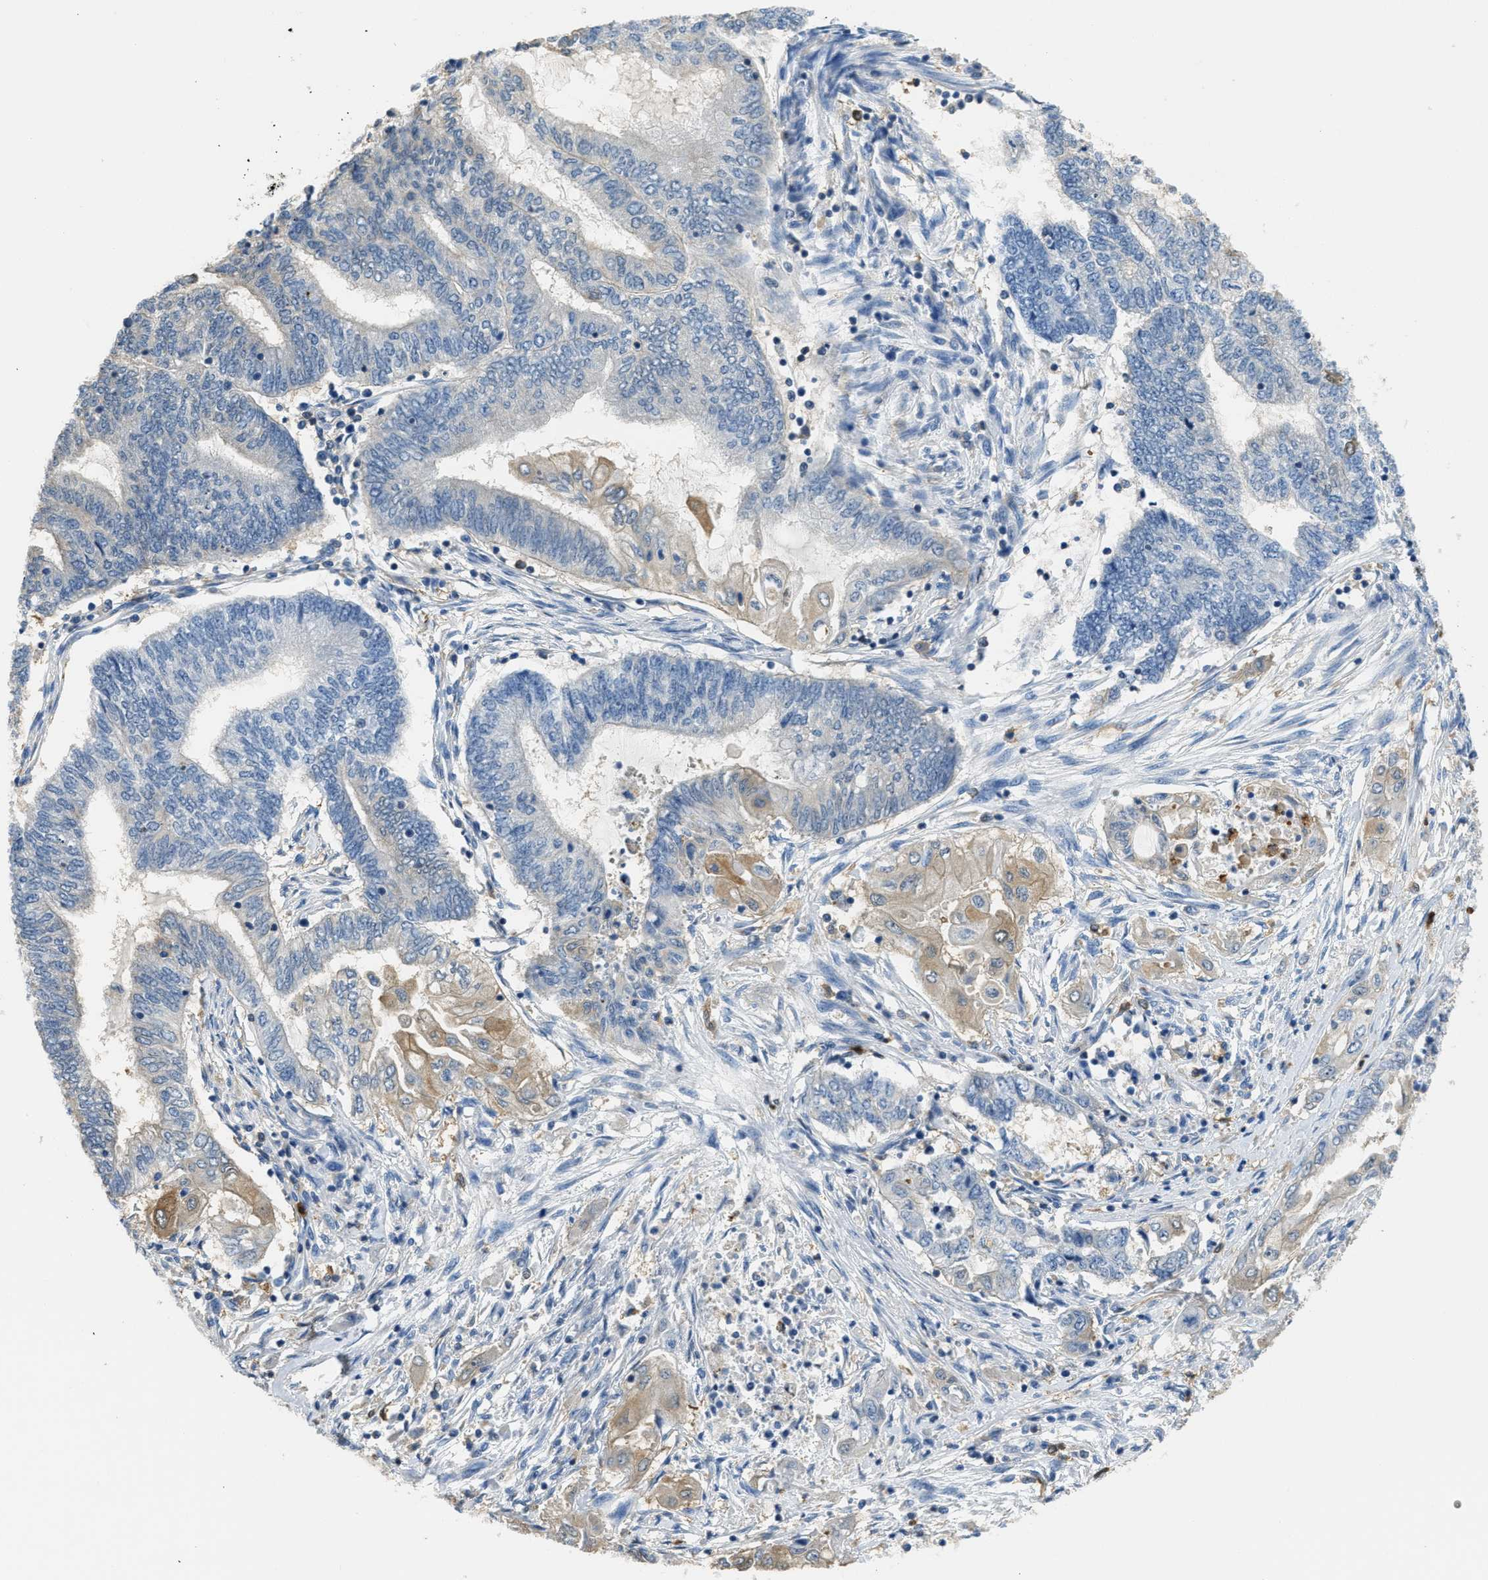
{"staining": {"intensity": "negative", "quantity": "none", "location": "none"}, "tissue": "endometrial cancer", "cell_type": "Tumor cells", "image_type": "cancer", "snomed": [{"axis": "morphology", "description": "Adenocarcinoma, NOS"}, {"axis": "topography", "description": "Uterus"}, {"axis": "topography", "description": "Endometrium"}], "caption": "Immunohistochemistry (IHC) micrograph of neoplastic tissue: human endometrial cancer (adenocarcinoma) stained with DAB (3,3'-diaminobenzidine) shows no significant protein expression in tumor cells.", "gene": "SERPINB1", "patient": {"sex": "female", "age": 70}}